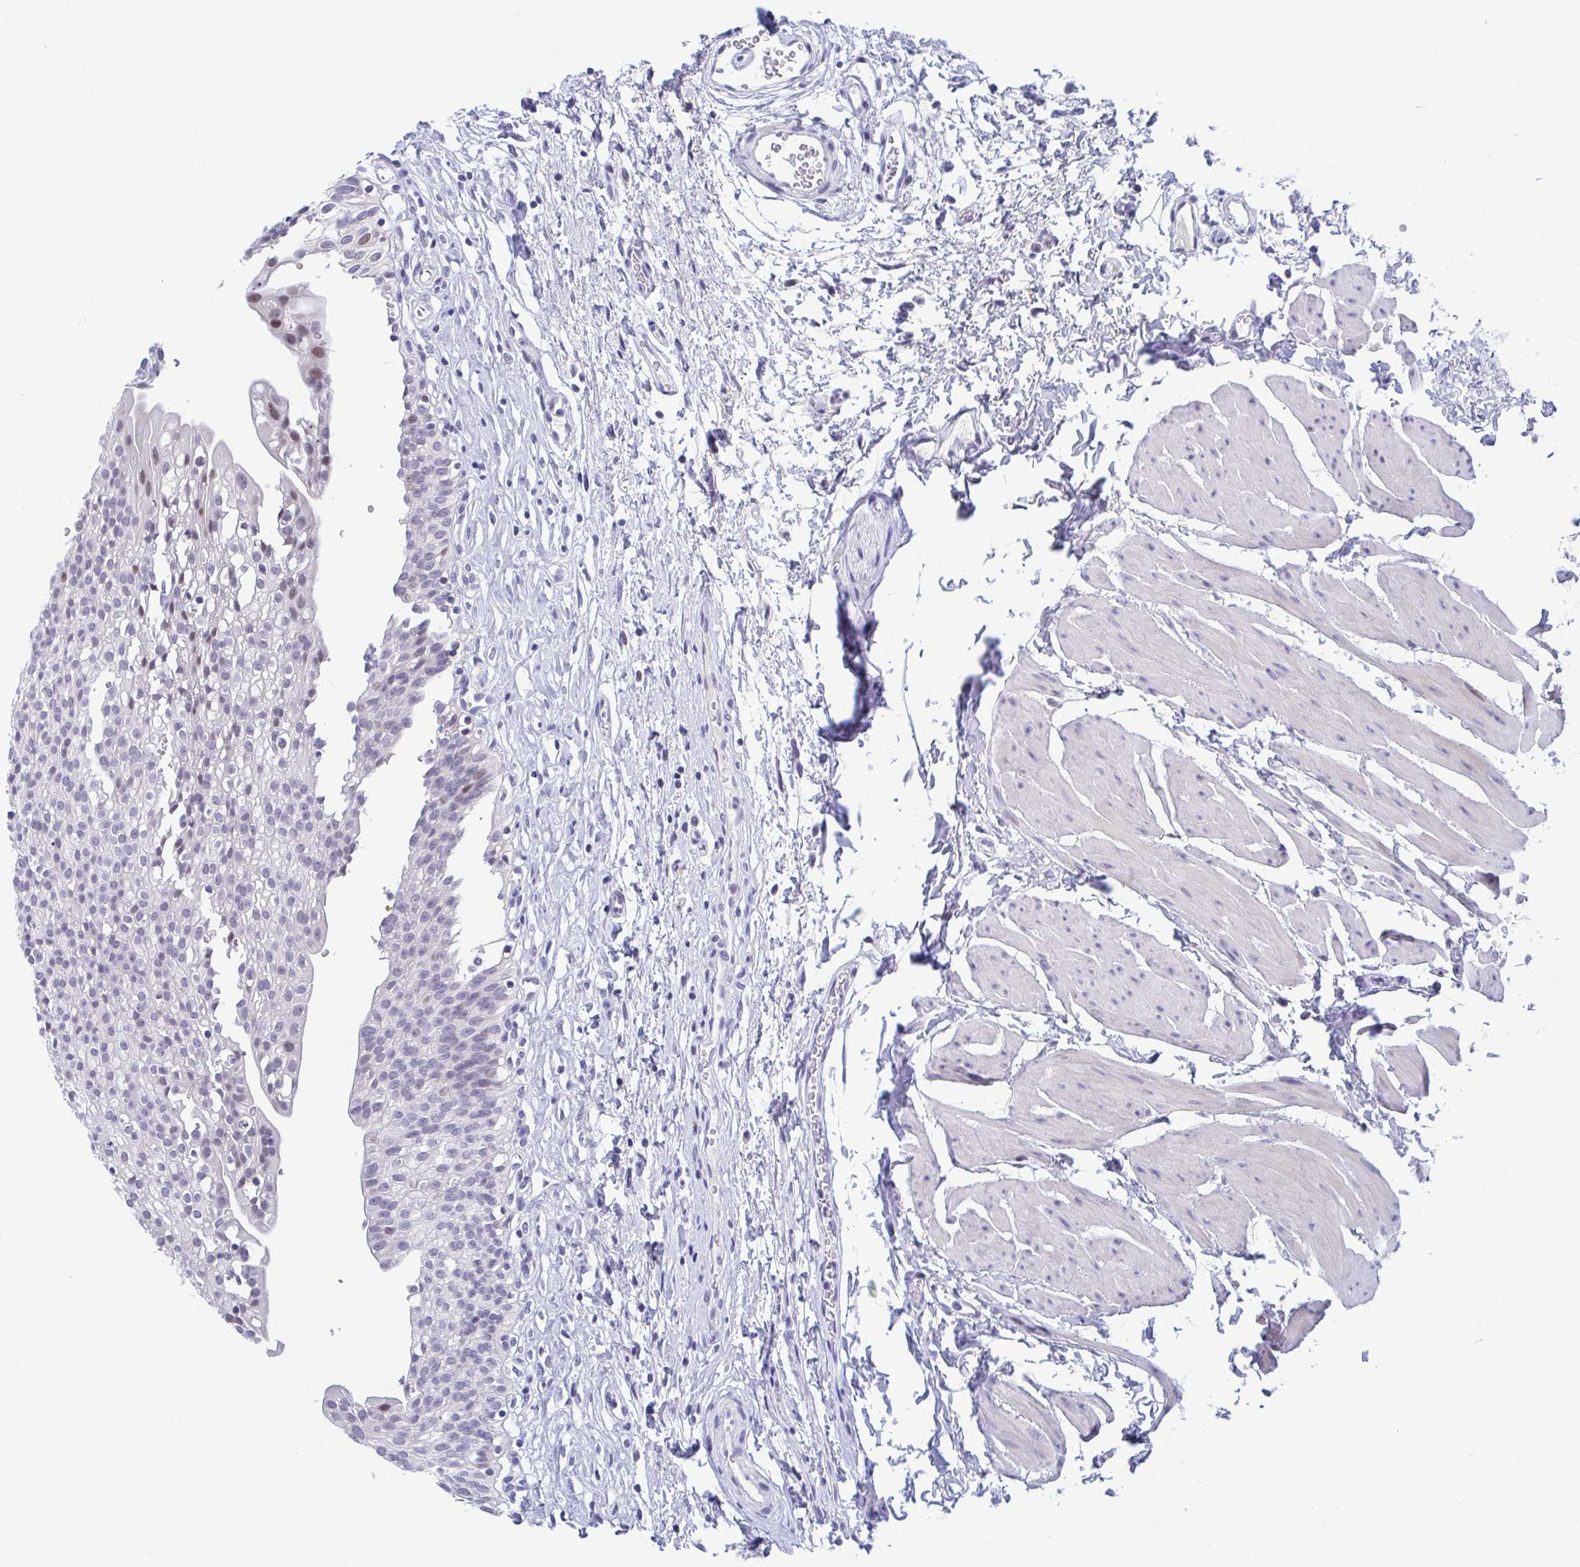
{"staining": {"intensity": "weak", "quantity": "<25%", "location": "nuclear"}, "tissue": "urinary bladder", "cell_type": "Urothelial cells", "image_type": "normal", "snomed": [{"axis": "morphology", "description": "Normal tissue, NOS"}, {"axis": "topography", "description": "Urinary bladder"}], "caption": "Urothelial cells show no significant protein positivity in unremarkable urinary bladder. Nuclei are stained in blue.", "gene": "PERM1", "patient": {"sex": "male", "age": 51}}